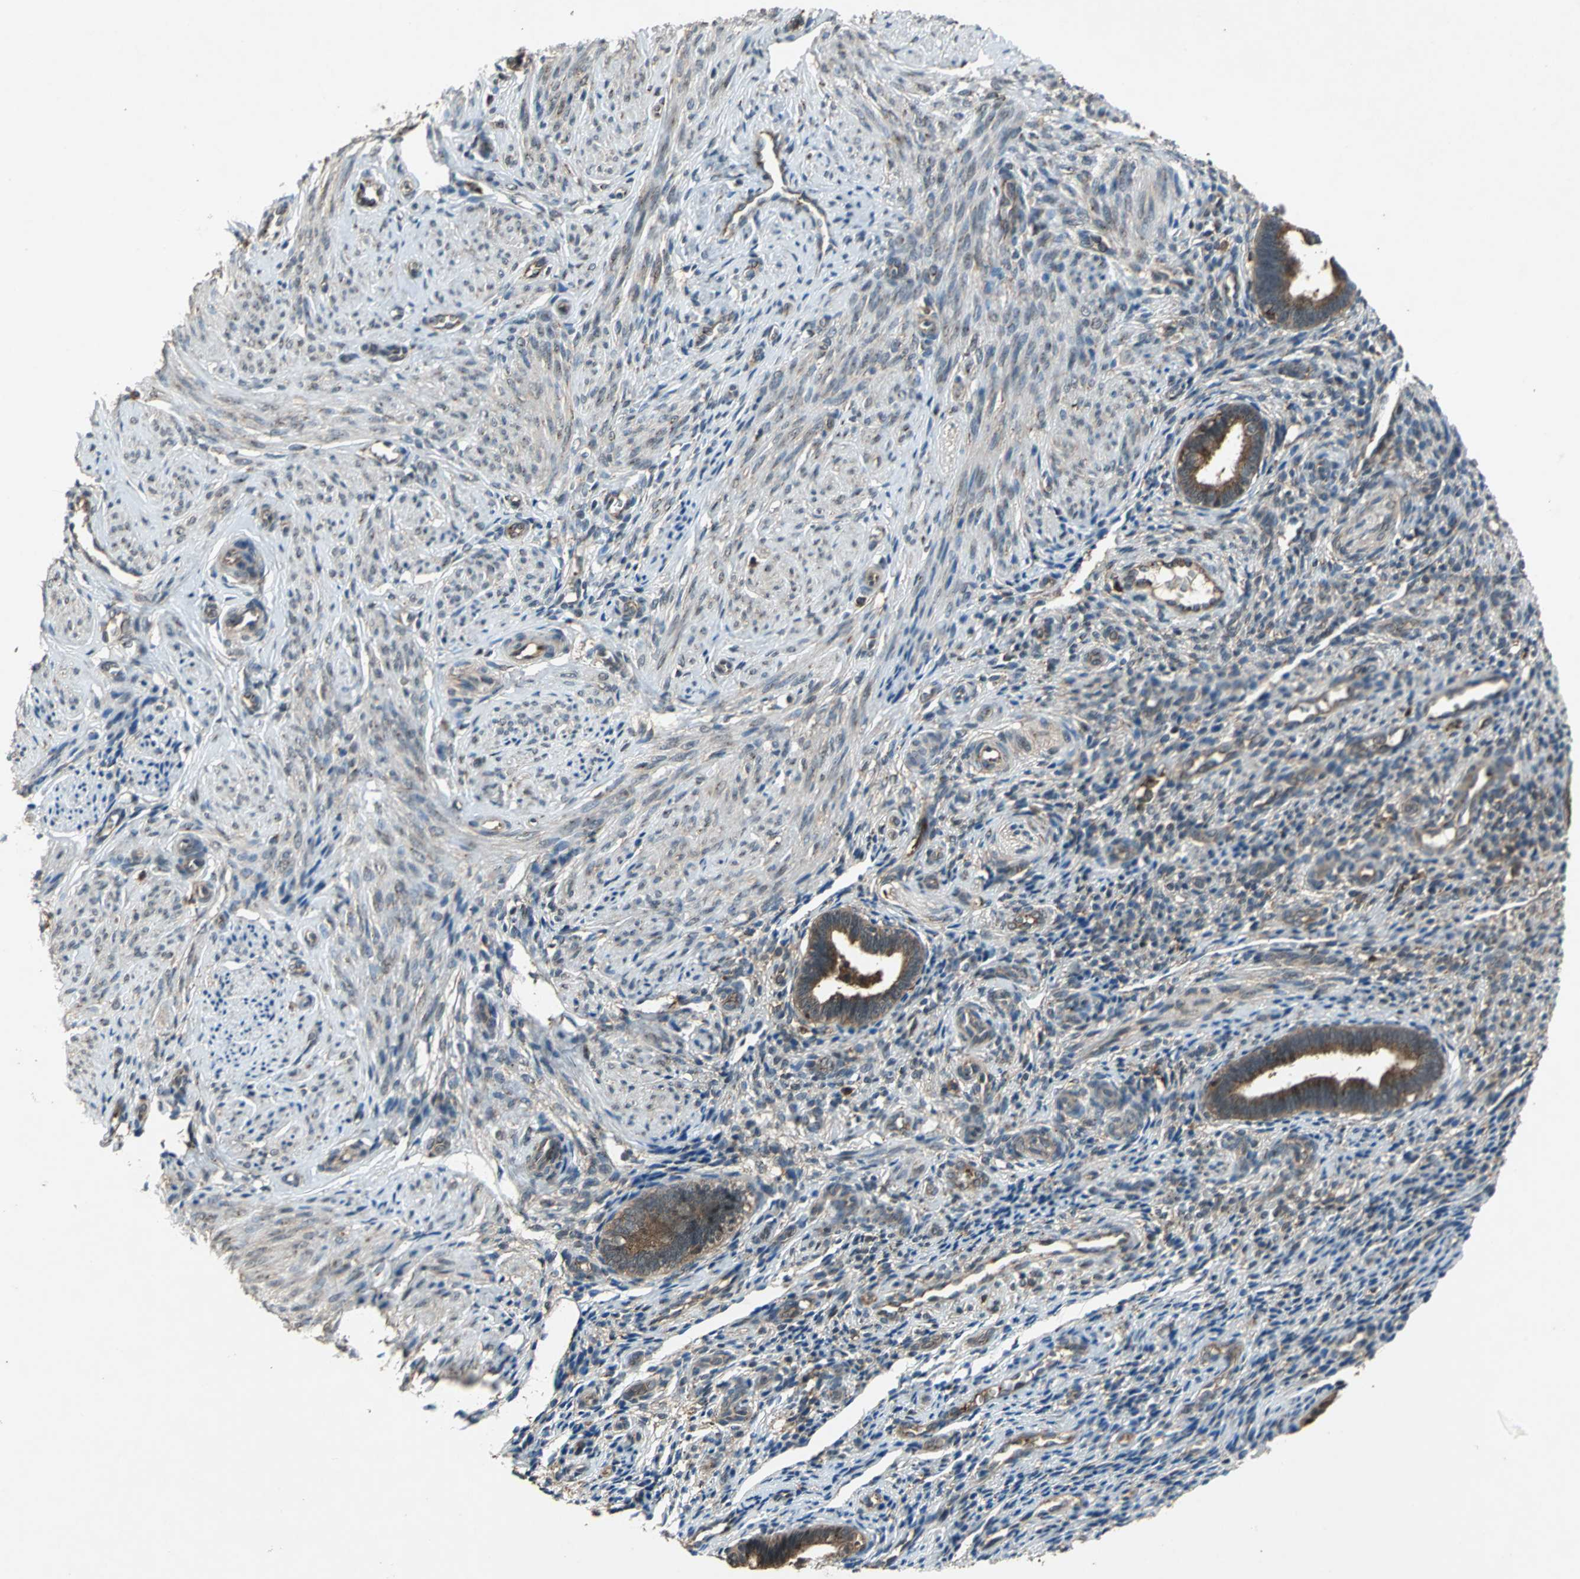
{"staining": {"intensity": "moderate", "quantity": "25%-75%", "location": "cytoplasmic/membranous"}, "tissue": "endometrium", "cell_type": "Cells in endometrial stroma", "image_type": "normal", "snomed": [{"axis": "morphology", "description": "Normal tissue, NOS"}, {"axis": "topography", "description": "Endometrium"}], "caption": "Immunohistochemistry (IHC) (DAB (3,3'-diaminobenzidine)) staining of unremarkable human endometrium exhibits moderate cytoplasmic/membranous protein expression in approximately 25%-75% of cells in endometrial stroma.", "gene": "NFKBIE", "patient": {"sex": "female", "age": 27}}